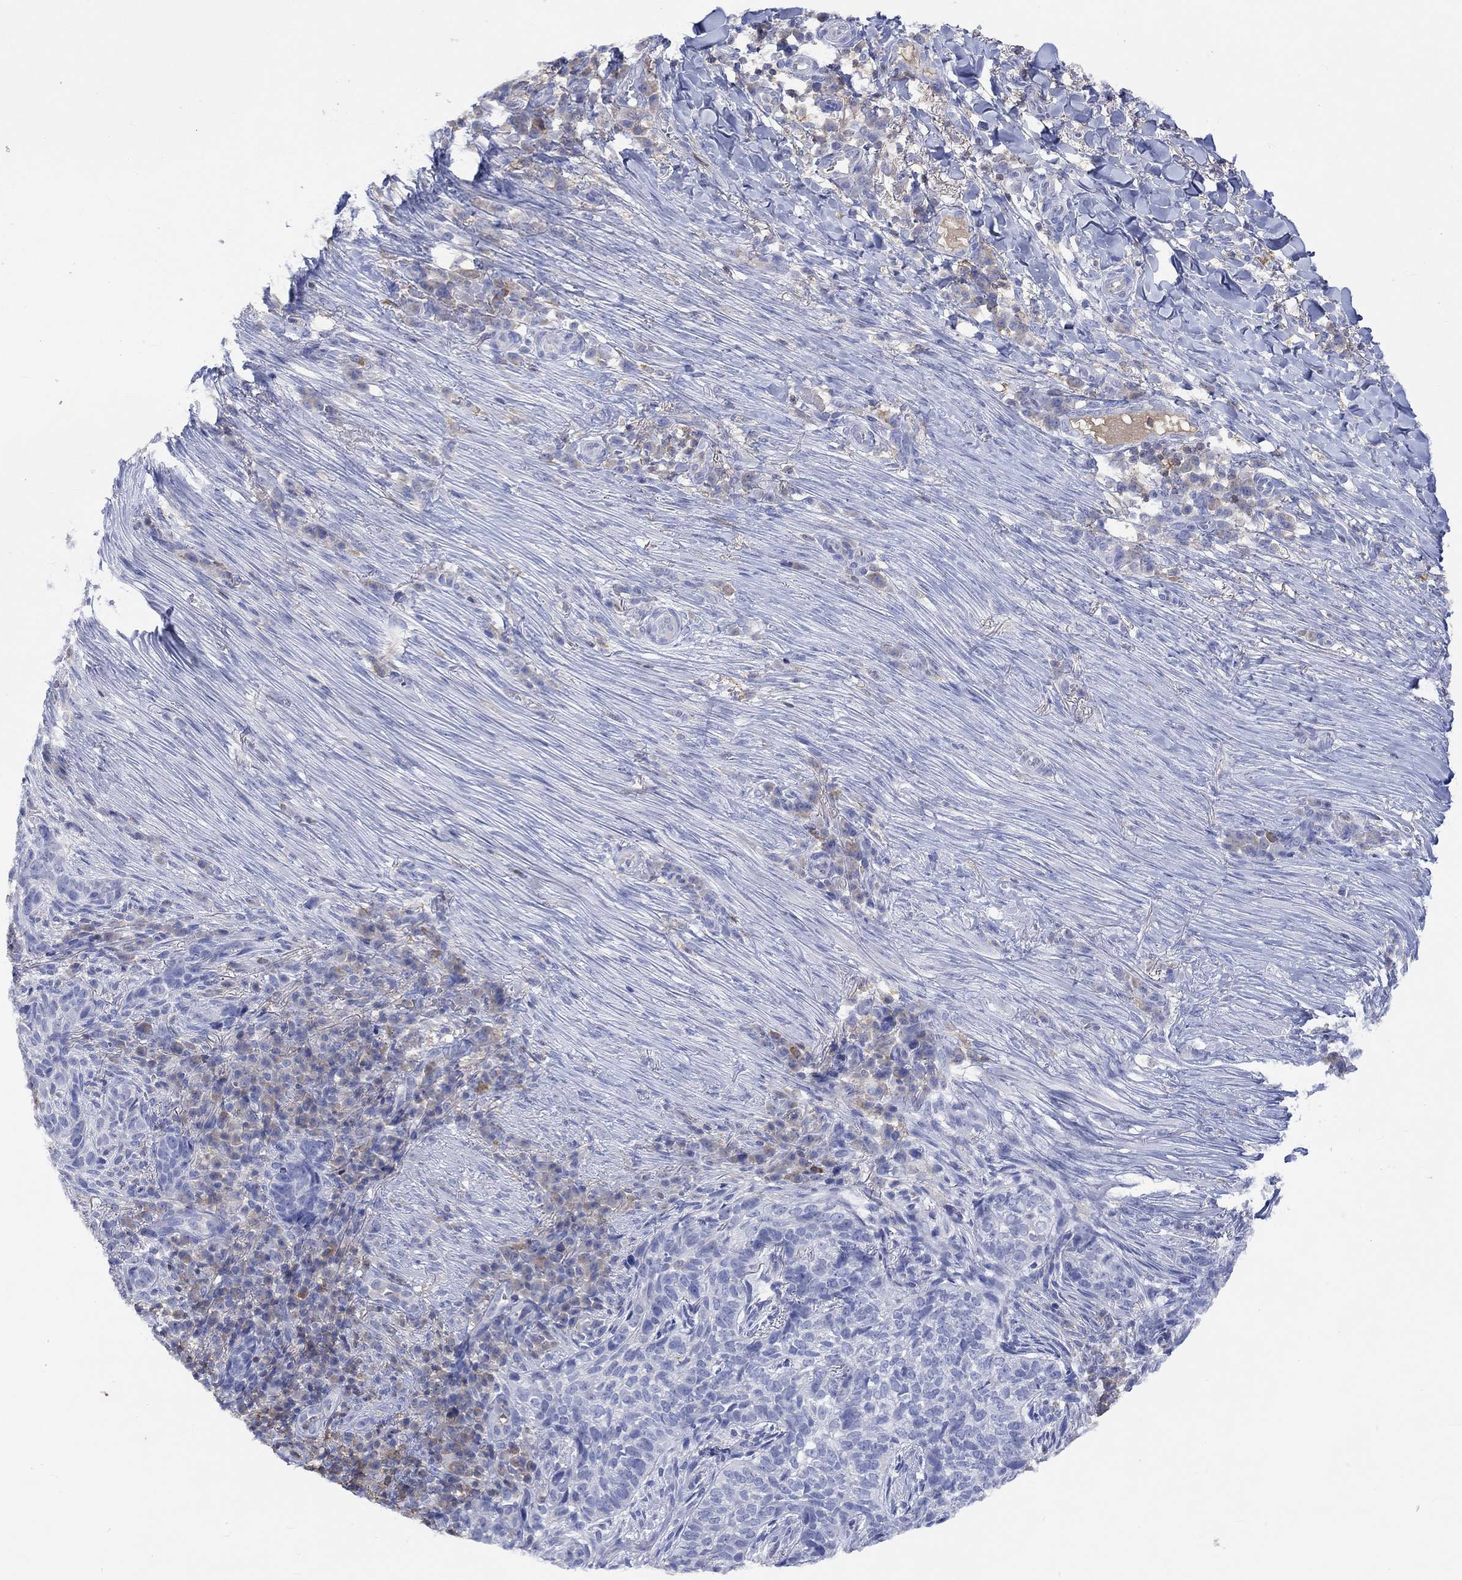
{"staining": {"intensity": "negative", "quantity": "none", "location": "none"}, "tissue": "skin cancer", "cell_type": "Tumor cells", "image_type": "cancer", "snomed": [{"axis": "morphology", "description": "Basal cell carcinoma"}, {"axis": "topography", "description": "Skin"}], "caption": "High power microscopy image of an immunohistochemistry (IHC) micrograph of skin cancer (basal cell carcinoma), revealing no significant expression in tumor cells. (DAB (3,3'-diaminobenzidine) immunohistochemistry, high magnification).", "gene": "GCM1", "patient": {"sex": "female", "age": 69}}